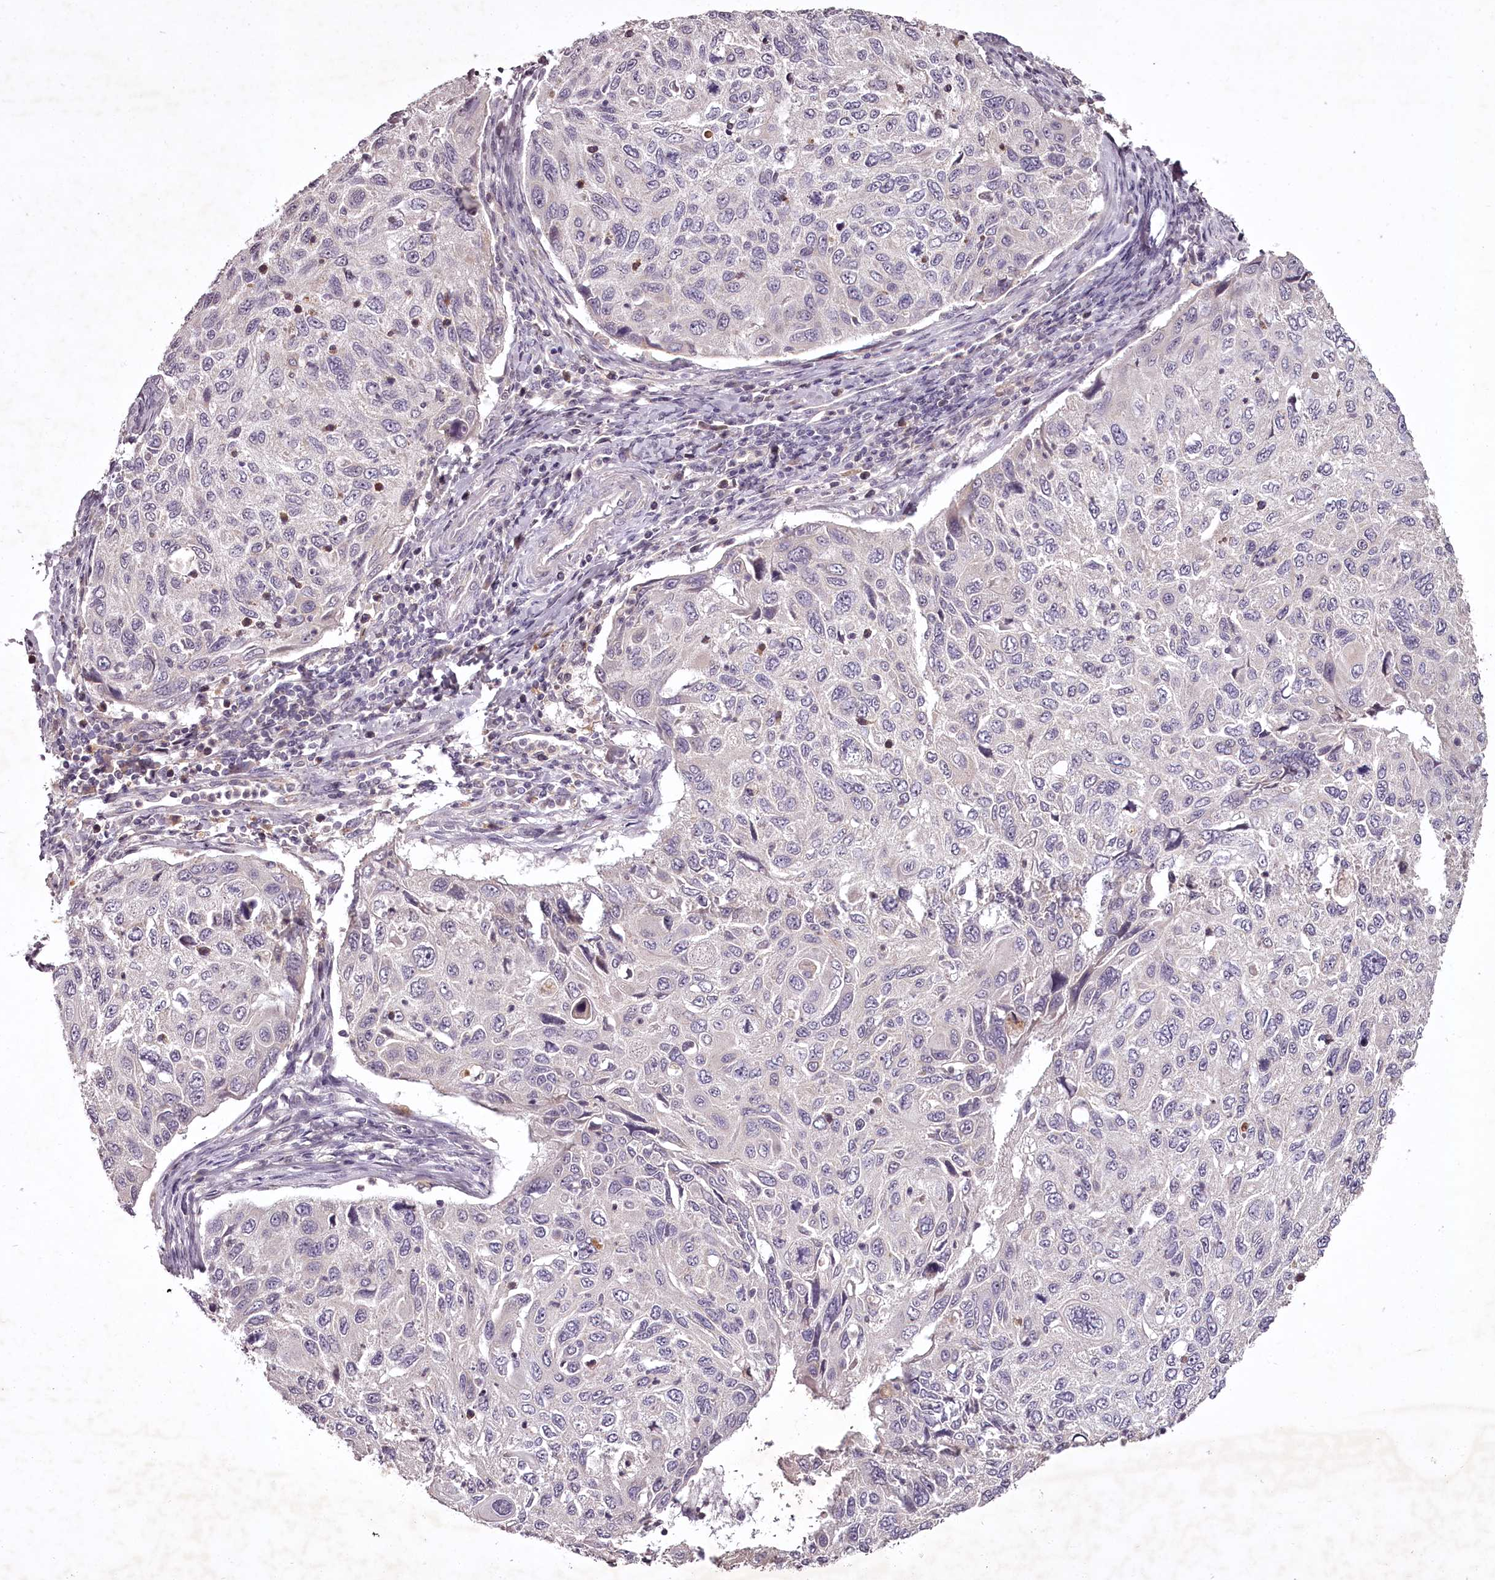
{"staining": {"intensity": "negative", "quantity": "none", "location": "none"}, "tissue": "cervical cancer", "cell_type": "Tumor cells", "image_type": "cancer", "snomed": [{"axis": "morphology", "description": "Squamous cell carcinoma, NOS"}, {"axis": "topography", "description": "Cervix"}], "caption": "An immunohistochemistry photomicrograph of cervical cancer (squamous cell carcinoma) is shown. There is no staining in tumor cells of cervical cancer (squamous cell carcinoma).", "gene": "RBMXL2", "patient": {"sex": "female", "age": 70}}